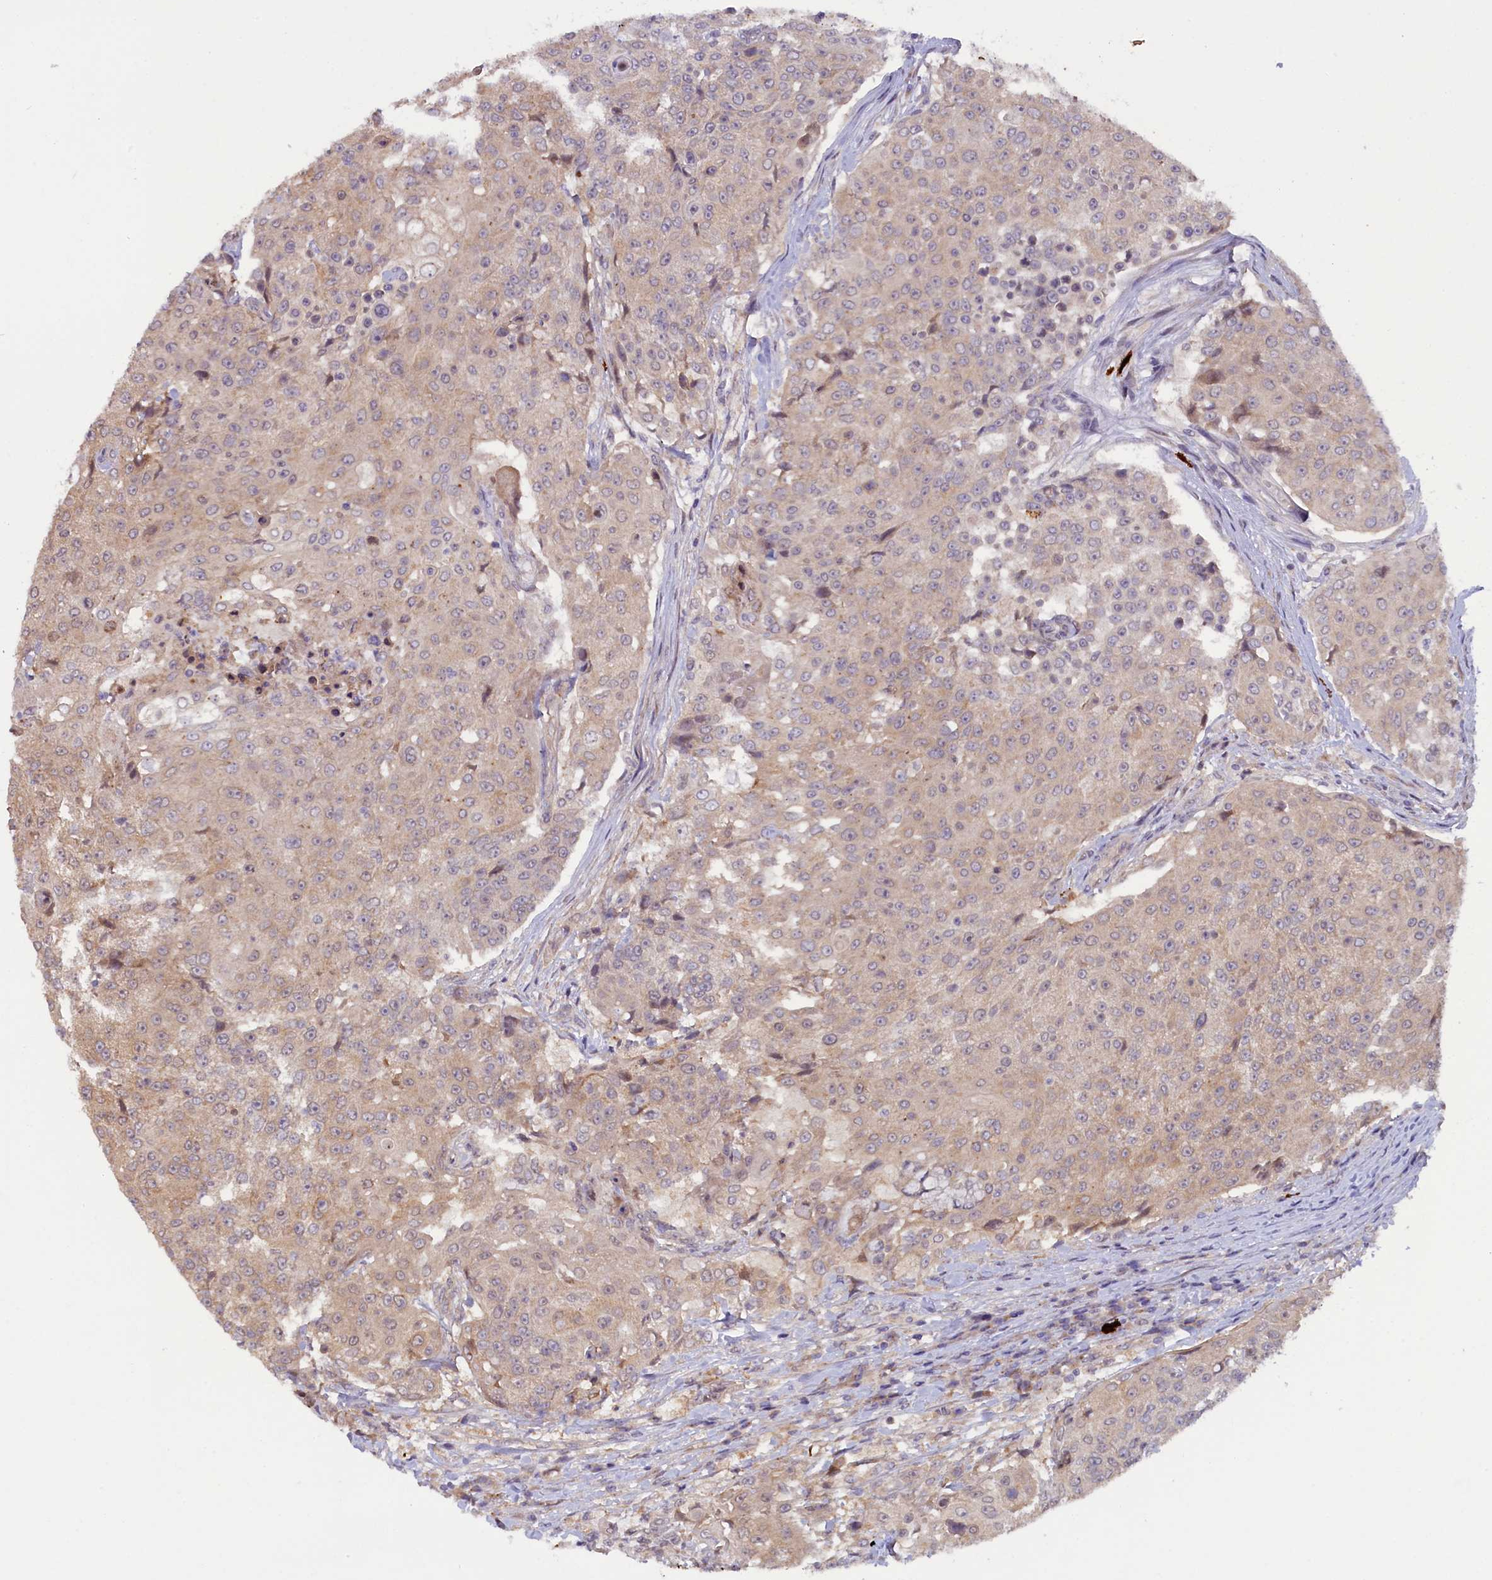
{"staining": {"intensity": "weak", "quantity": "<25%", "location": "cytoplasmic/membranous"}, "tissue": "urothelial cancer", "cell_type": "Tumor cells", "image_type": "cancer", "snomed": [{"axis": "morphology", "description": "Urothelial carcinoma, High grade"}, {"axis": "topography", "description": "Urinary bladder"}], "caption": "This micrograph is of urothelial cancer stained with immunohistochemistry to label a protein in brown with the nuclei are counter-stained blue. There is no expression in tumor cells.", "gene": "CCDC9B", "patient": {"sex": "female", "age": 63}}